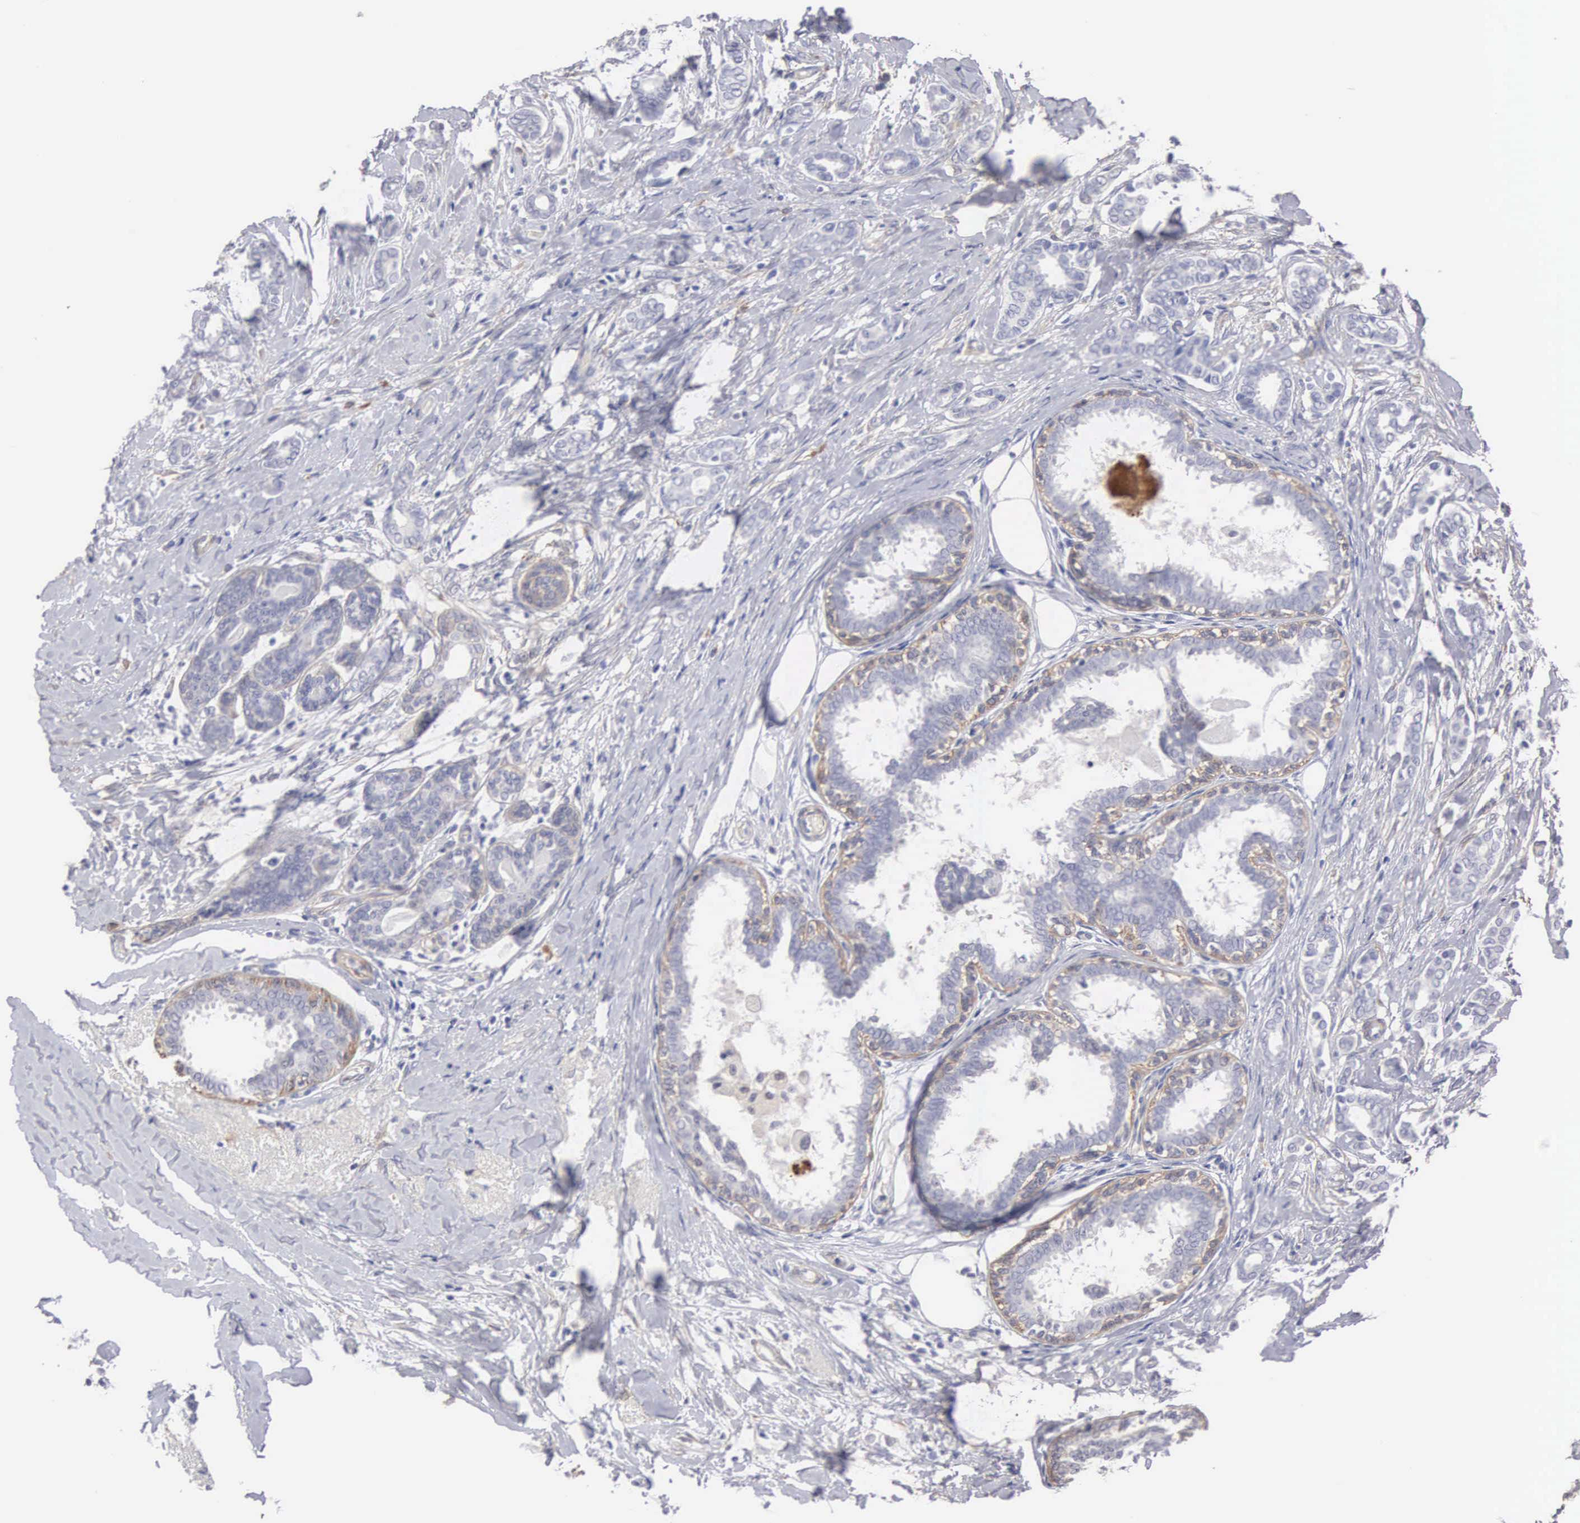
{"staining": {"intensity": "weak", "quantity": "<25%", "location": "cytoplasmic/membranous"}, "tissue": "breast cancer", "cell_type": "Tumor cells", "image_type": "cancer", "snomed": [{"axis": "morphology", "description": "Duct carcinoma"}, {"axis": "topography", "description": "Breast"}], "caption": "High power microscopy histopathology image of an immunohistochemistry micrograph of breast cancer (invasive ductal carcinoma), revealing no significant staining in tumor cells. (DAB immunohistochemistry with hematoxylin counter stain).", "gene": "ELFN2", "patient": {"sex": "female", "age": 50}}